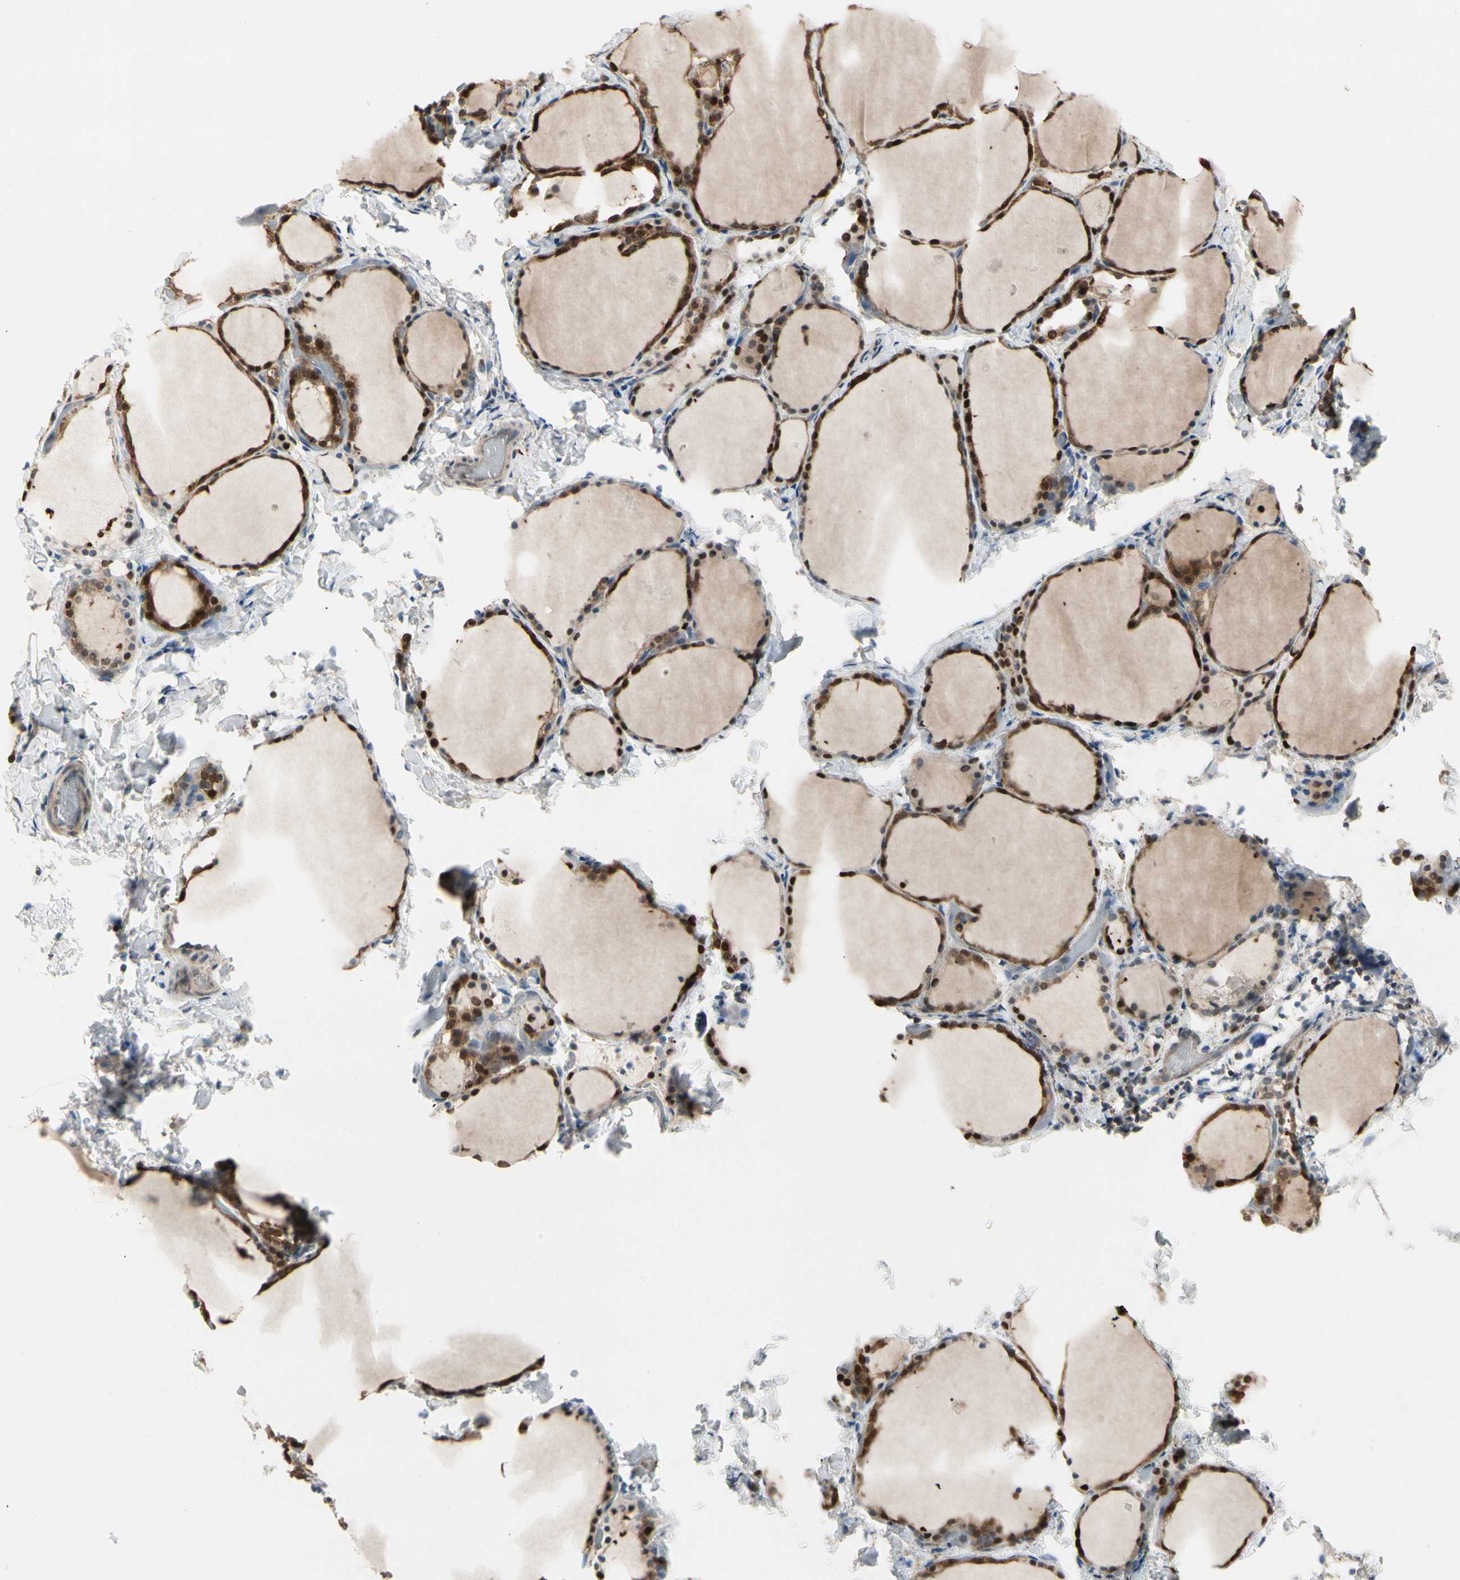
{"staining": {"intensity": "strong", "quantity": ">75%", "location": "cytoplasmic/membranous,nuclear"}, "tissue": "thyroid gland", "cell_type": "Glandular cells", "image_type": "normal", "snomed": [{"axis": "morphology", "description": "Normal tissue, NOS"}, {"axis": "morphology", "description": "Papillary adenocarcinoma, NOS"}, {"axis": "topography", "description": "Thyroid gland"}], "caption": "Immunohistochemical staining of benign thyroid gland reveals high levels of strong cytoplasmic/membranous,nuclear staining in about >75% of glandular cells.", "gene": "EVC", "patient": {"sex": "female", "age": 30}}